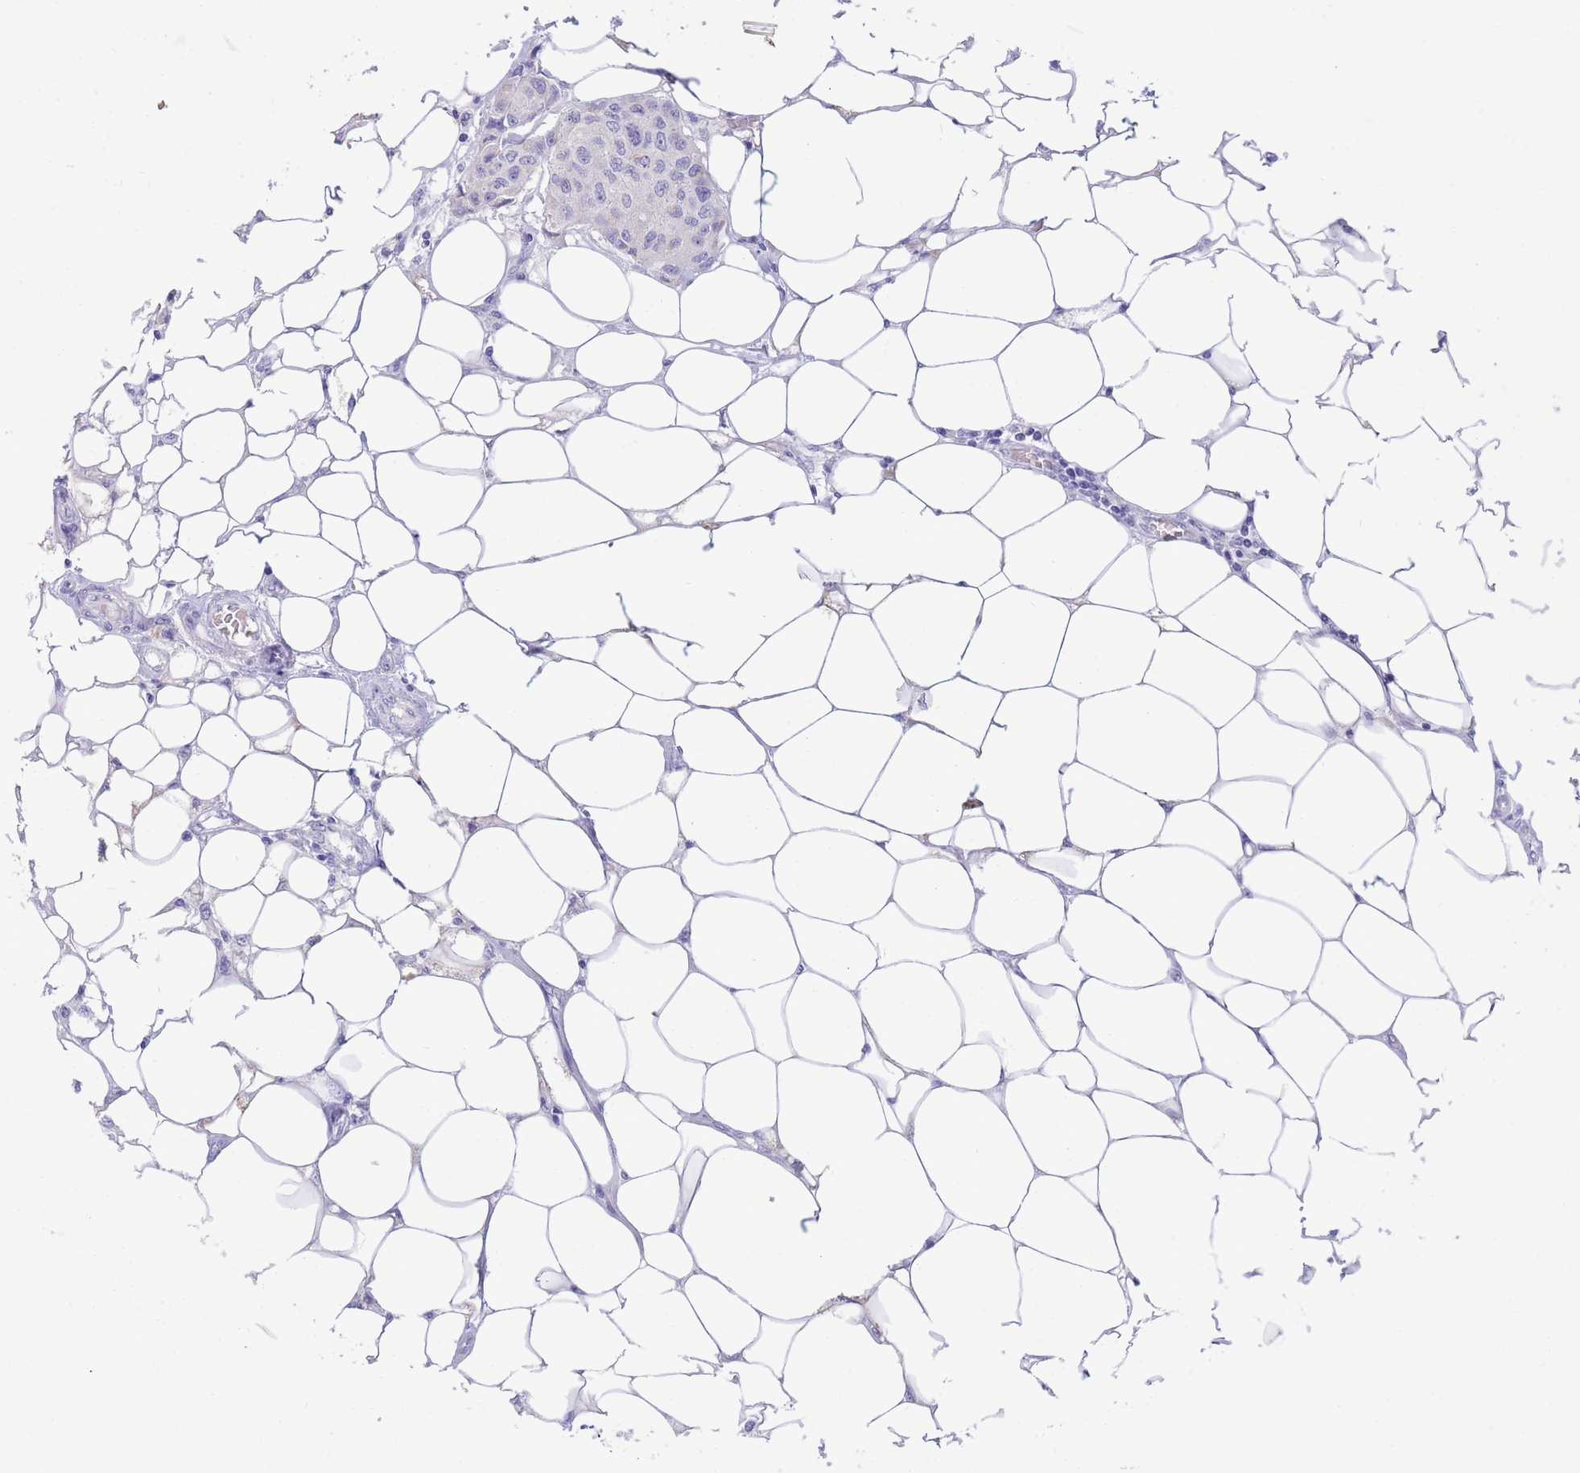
{"staining": {"intensity": "negative", "quantity": "none", "location": "none"}, "tissue": "breast cancer", "cell_type": "Tumor cells", "image_type": "cancer", "snomed": [{"axis": "morphology", "description": "Duct carcinoma"}, {"axis": "topography", "description": "Breast"}, {"axis": "topography", "description": "Lymph node"}], "caption": "An immunohistochemistry (IHC) image of breast cancer is shown. There is no staining in tumor cells of breast cancer.", "gene": "SSUH2", "patient": {"sex": "female", "age": 80}}